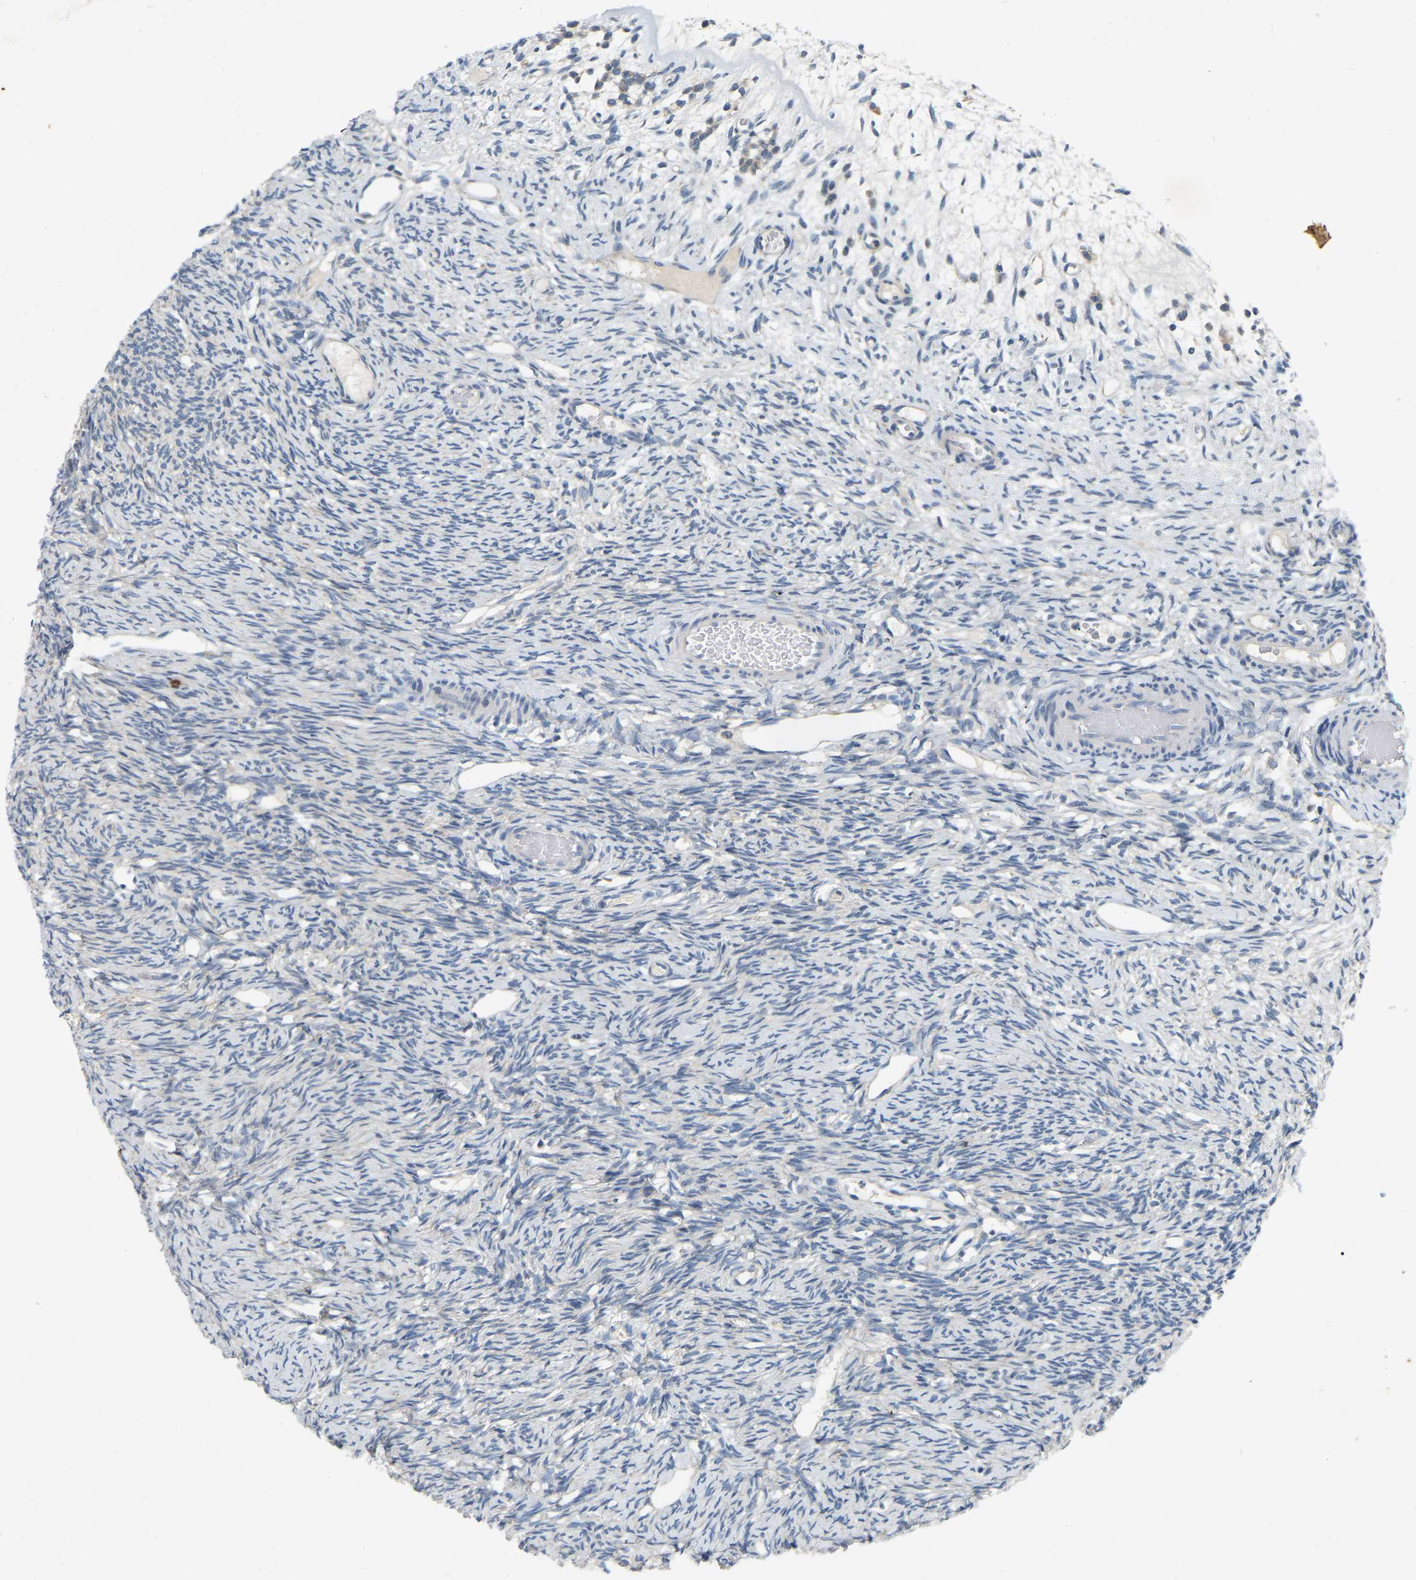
{"staining": {"intensity": "negative", "quantity": "none", "location": "none"}, "tissue": "ovary", "cell_type": "Ovarian stroma cells", "image_type": "normal", "snomed": [{"axis": "morphology", "description": "Normal tissue, NOS"}, {"axis": "topography", "description": "Ovary"}], "caption": "Unremarkable ovary was stained to show a protein in brown. There is no significant expression in ovarian stroma cells. The staining is performed using DAB (3,3'-diaminobenzidine) brown chromogen with nuclei counter-stained in using hematoxylin.", "gene": "ENSG00000283765", "patient": {"sex": "female", "age": 33}}